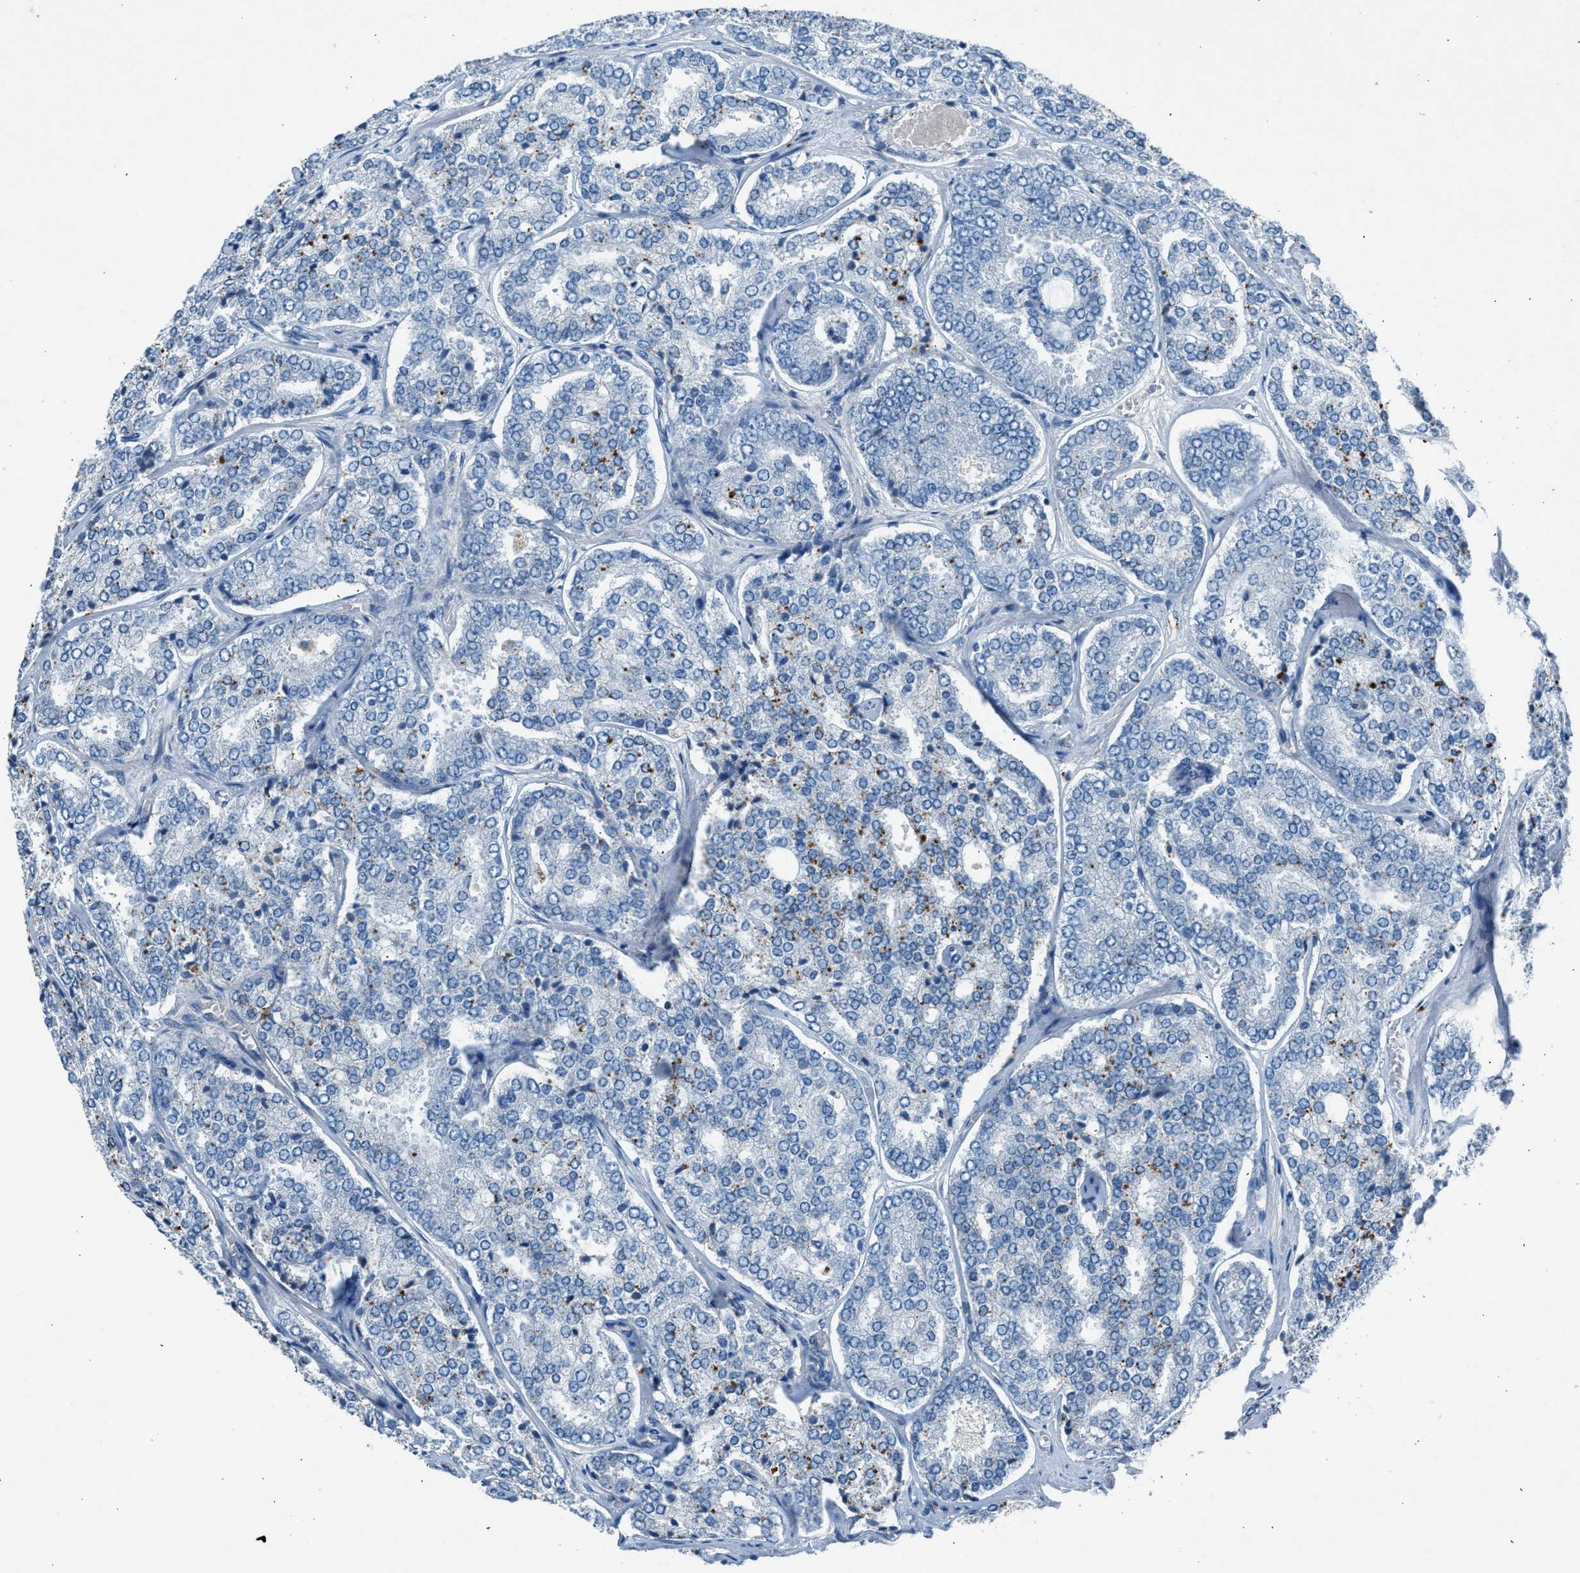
{"staining": {"intensity": "negative", "quantity": "none", "location": "none"}, "tissue": "prostate cancer", "cell_type": "Tumor cells", "image_type": "cancer", "snomed": [{"axis": "morphology", "description": "Adenocarcinoma, High grade"}, {"axis": "topography", "description": "Prostate"}], "caption": "This is an IHC image of prostate cancer (adenocarcinoma (high-grade)). There is no staining in tumor cells.", "gene": "BMP1", "patient": {"sex": "male", "age": 65}}